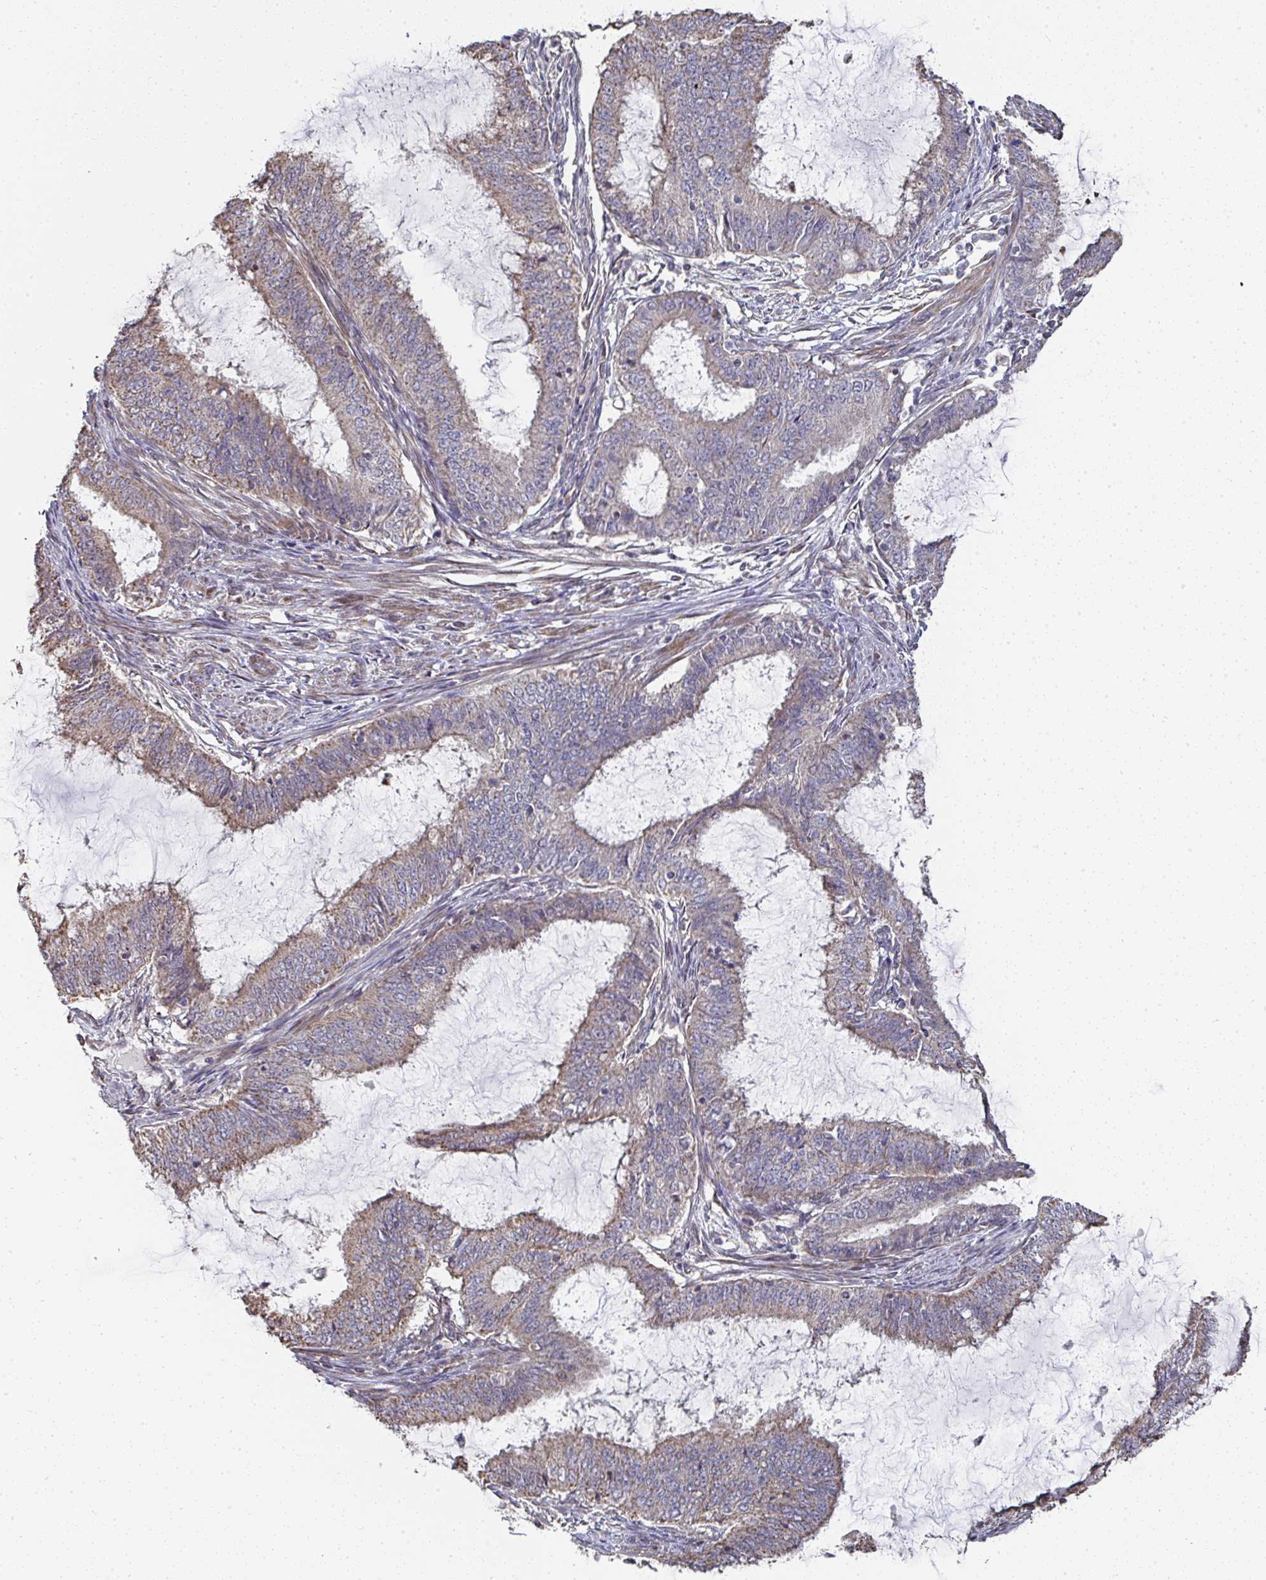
{"staining": {"intensity": "weak", "quantity": ">75%", "location": "cytoplasmic/membranous"}, "tissue": "endometrial cancer", "cell_type": "Tumor cells", "image_type": "cancer", "snomed": [{"axis": "morphology", "description": "Adenocarcinoma, NOS"}, {"axis": "topography", "description": "Endometrium"}], "caption": "IHC image of neoplastic tissue: endometrial cancer (adenocarcinoma) stained using immunohistochemistry (IHC) demonstrates low levels of weak protein expression localized specifically in the cytoplasmic/membranous of tumor cells, appearing as a cytoplasmic/membranous brown color.", "gene": "AGTPBP1", "patient": {"sex": "female", "age": 51}}